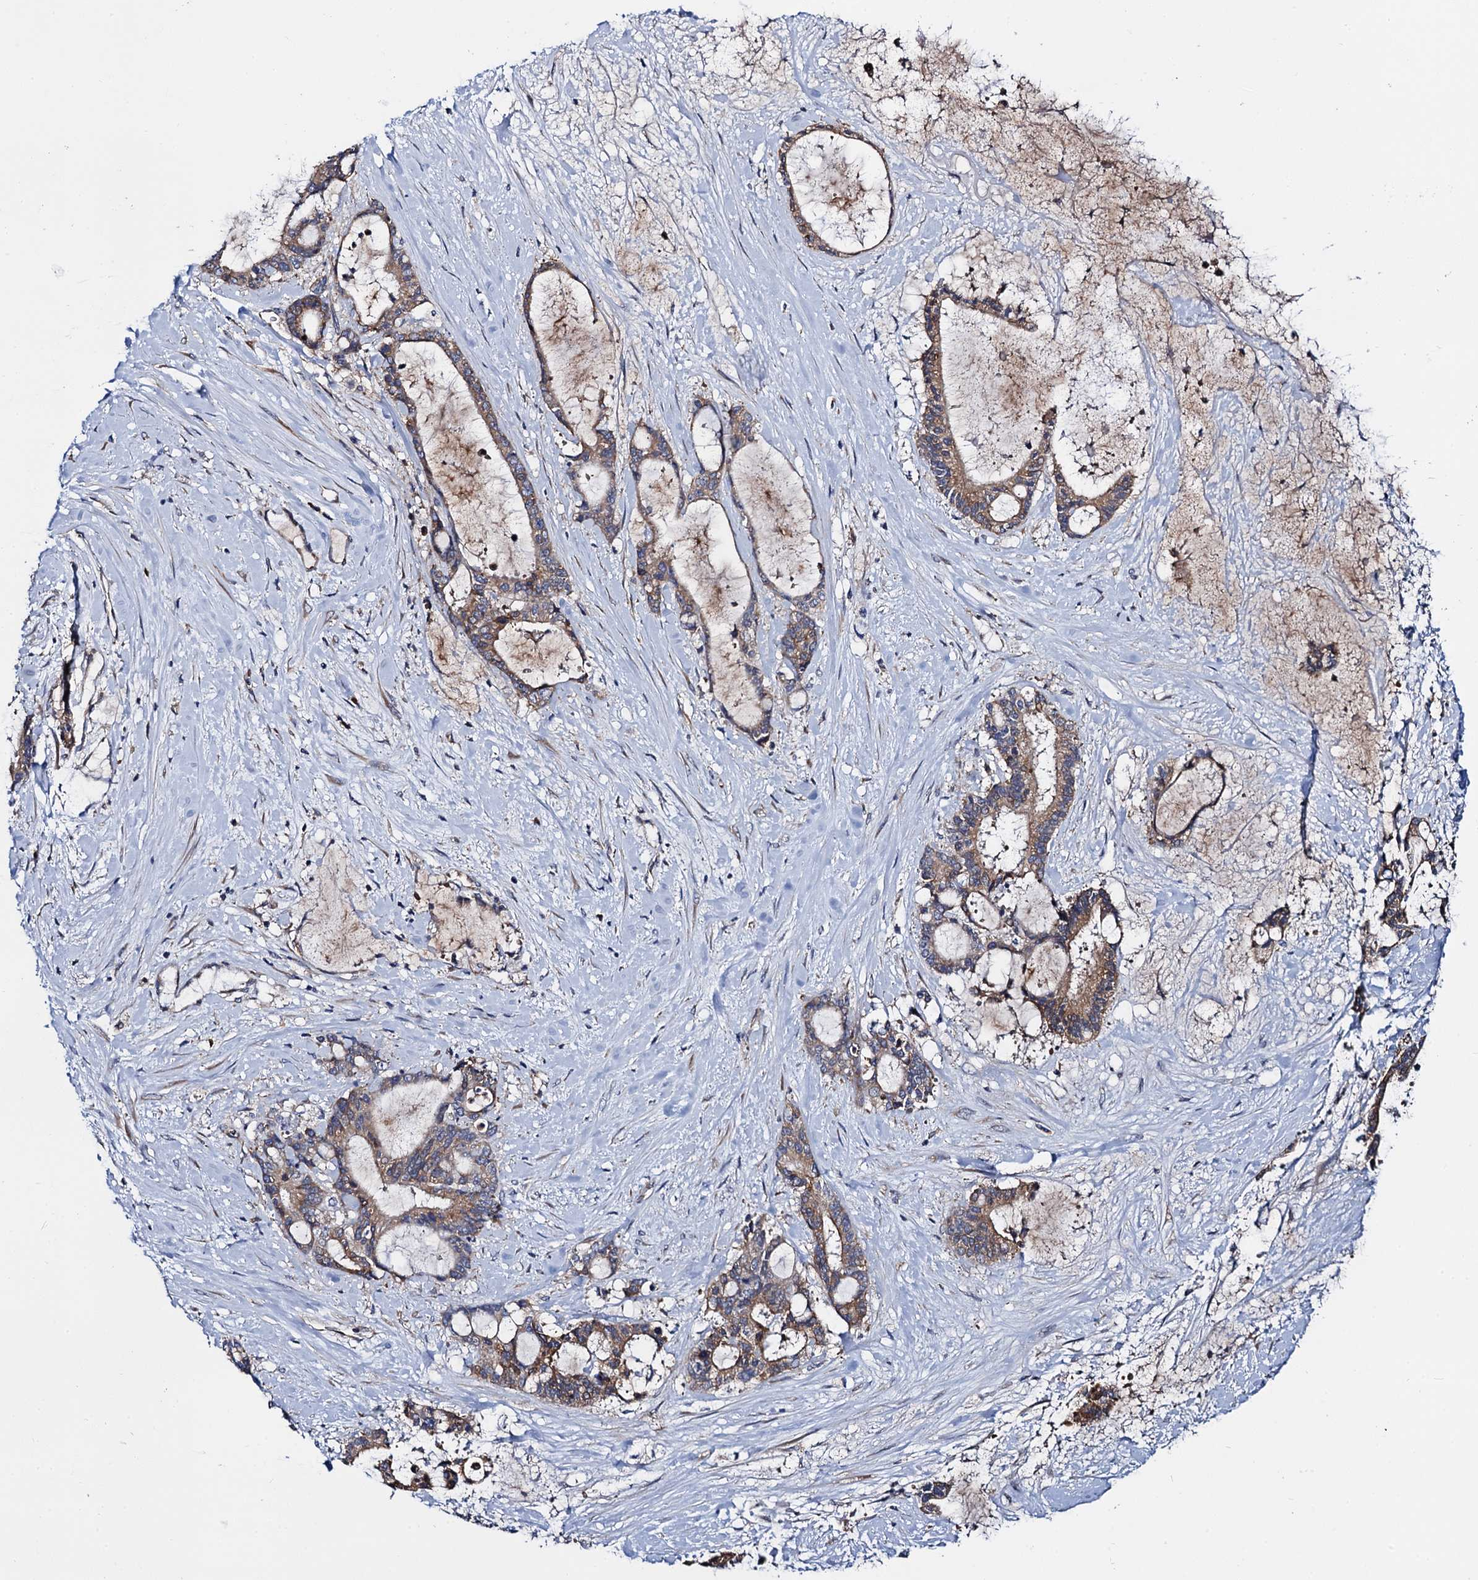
{"staining": {"intensity": "moderate", "quantity": ">75%", "location": "cytoplasmic/membranous"}, "tissue": "liver cancer", "cell_type": "Tumor cells", "image_type": "cancer", "snomed": [{"axis": "morphology", "description": "Normal tissue, NOS"}, {"axis": "morphology", "description": "Cholangiocarcinoma"}, {"axis": "topography", "description": "Liver"}, {"axis": "topography", "description": "Peripheral nerve tissue"}], "caption": "This micrograph shows IHC staining of human liver cancer, with medium moderate cytoplasmic/membranous staining in about >75% of tumor cells.", "gene": "PGLS", "patient": {"sex": "female", "age": 73}}